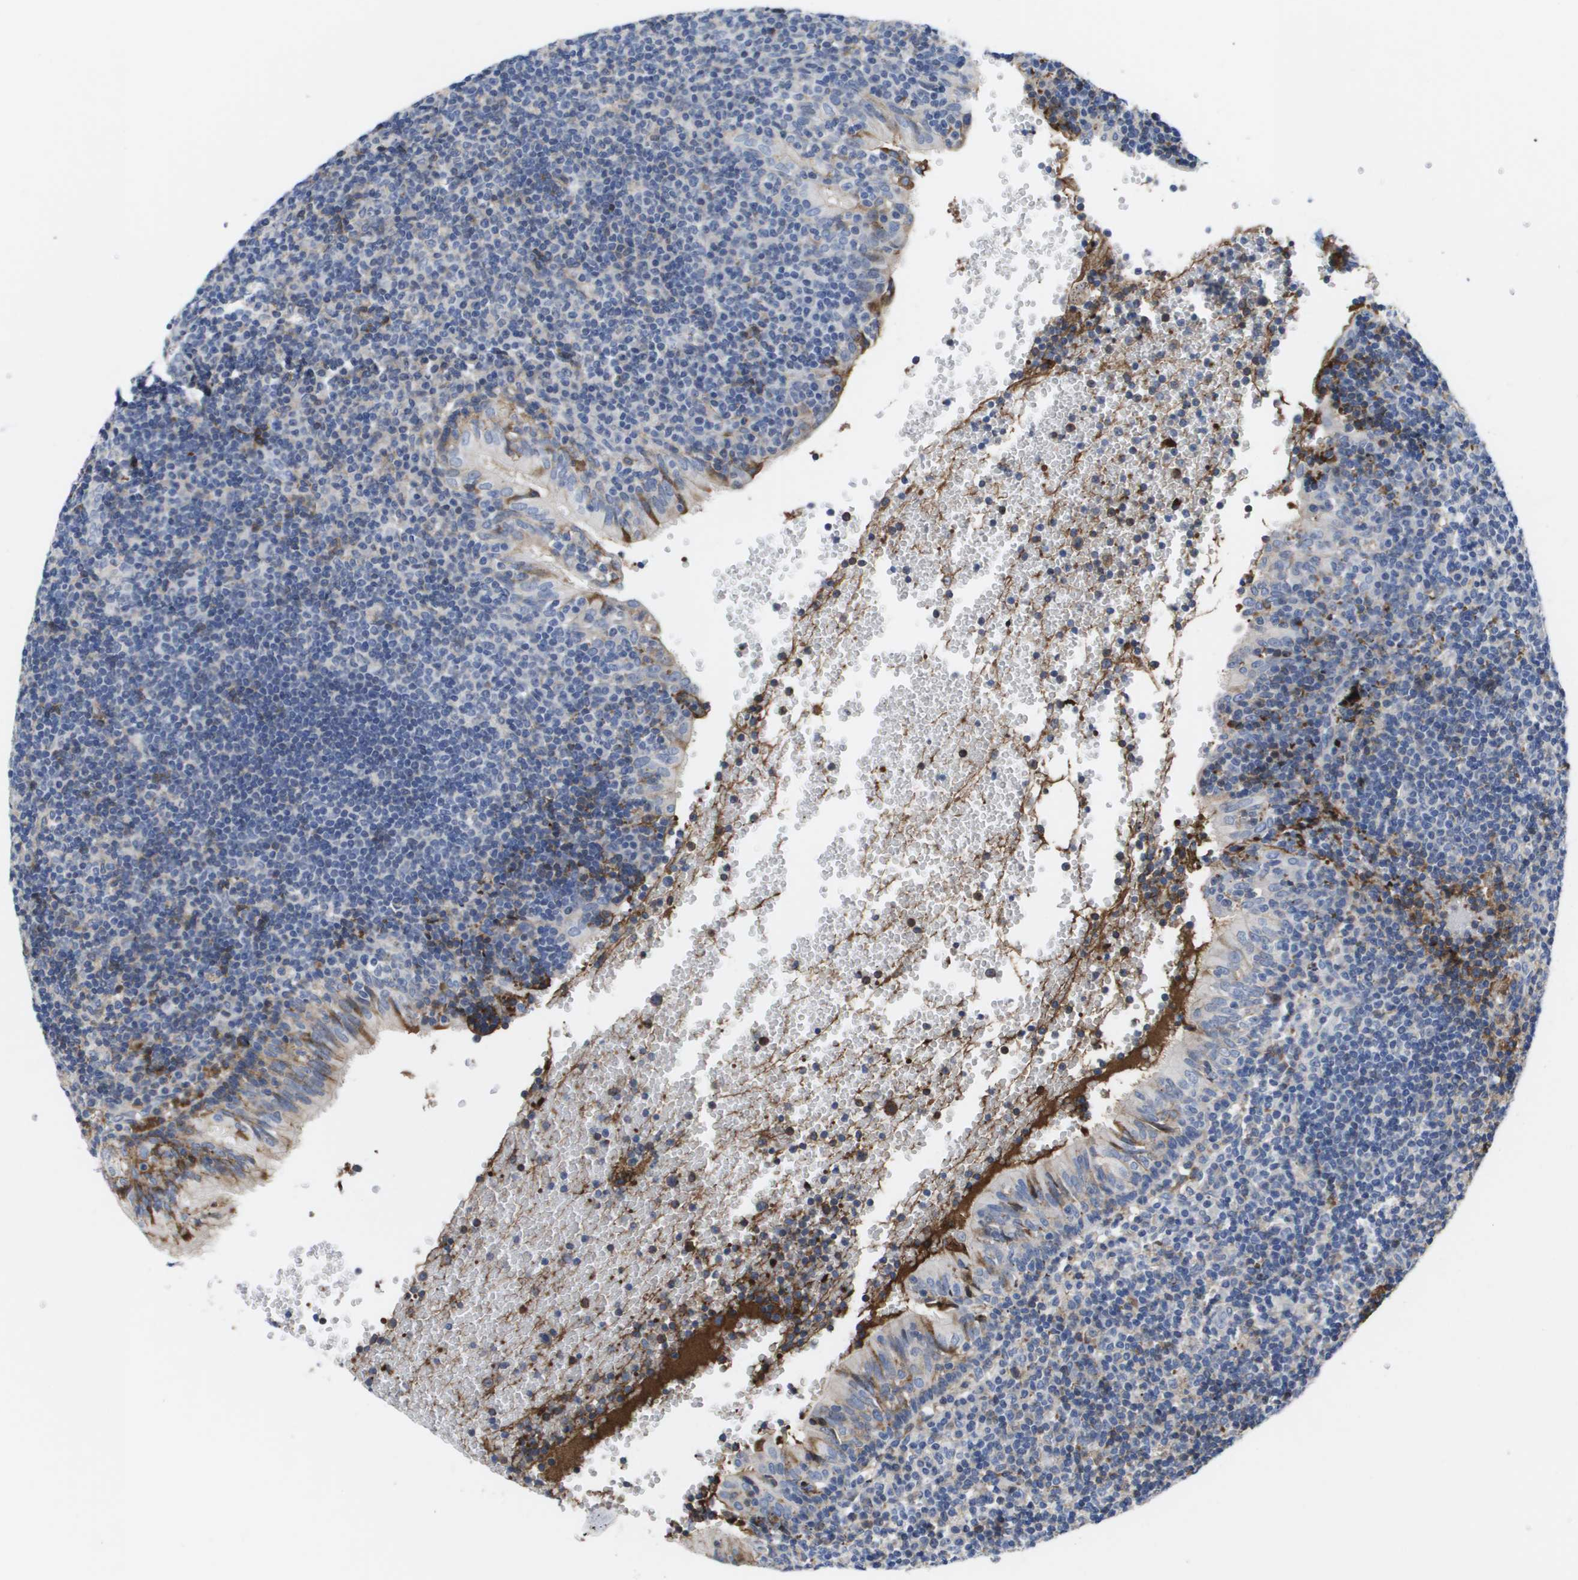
{"staining": {"intensity": "negative", "quantity": "none", "location": "none"}, "tissue": "tonsil", "cell_type": "Germinal center cells", "image_type": "normal", "snomed": [{"axis": "morphology", "description": "Normal tissue, NOS"}, {"axis": "topography", "description": "Tonsil"}], "caption": "This is a histopathology image of immunohistochemistry (IHC) staining of normal tonsil, which shows no expression in germinal center cells.", "gene": "SERPINC1", "patient": {"sex": "female", "age": 40}}